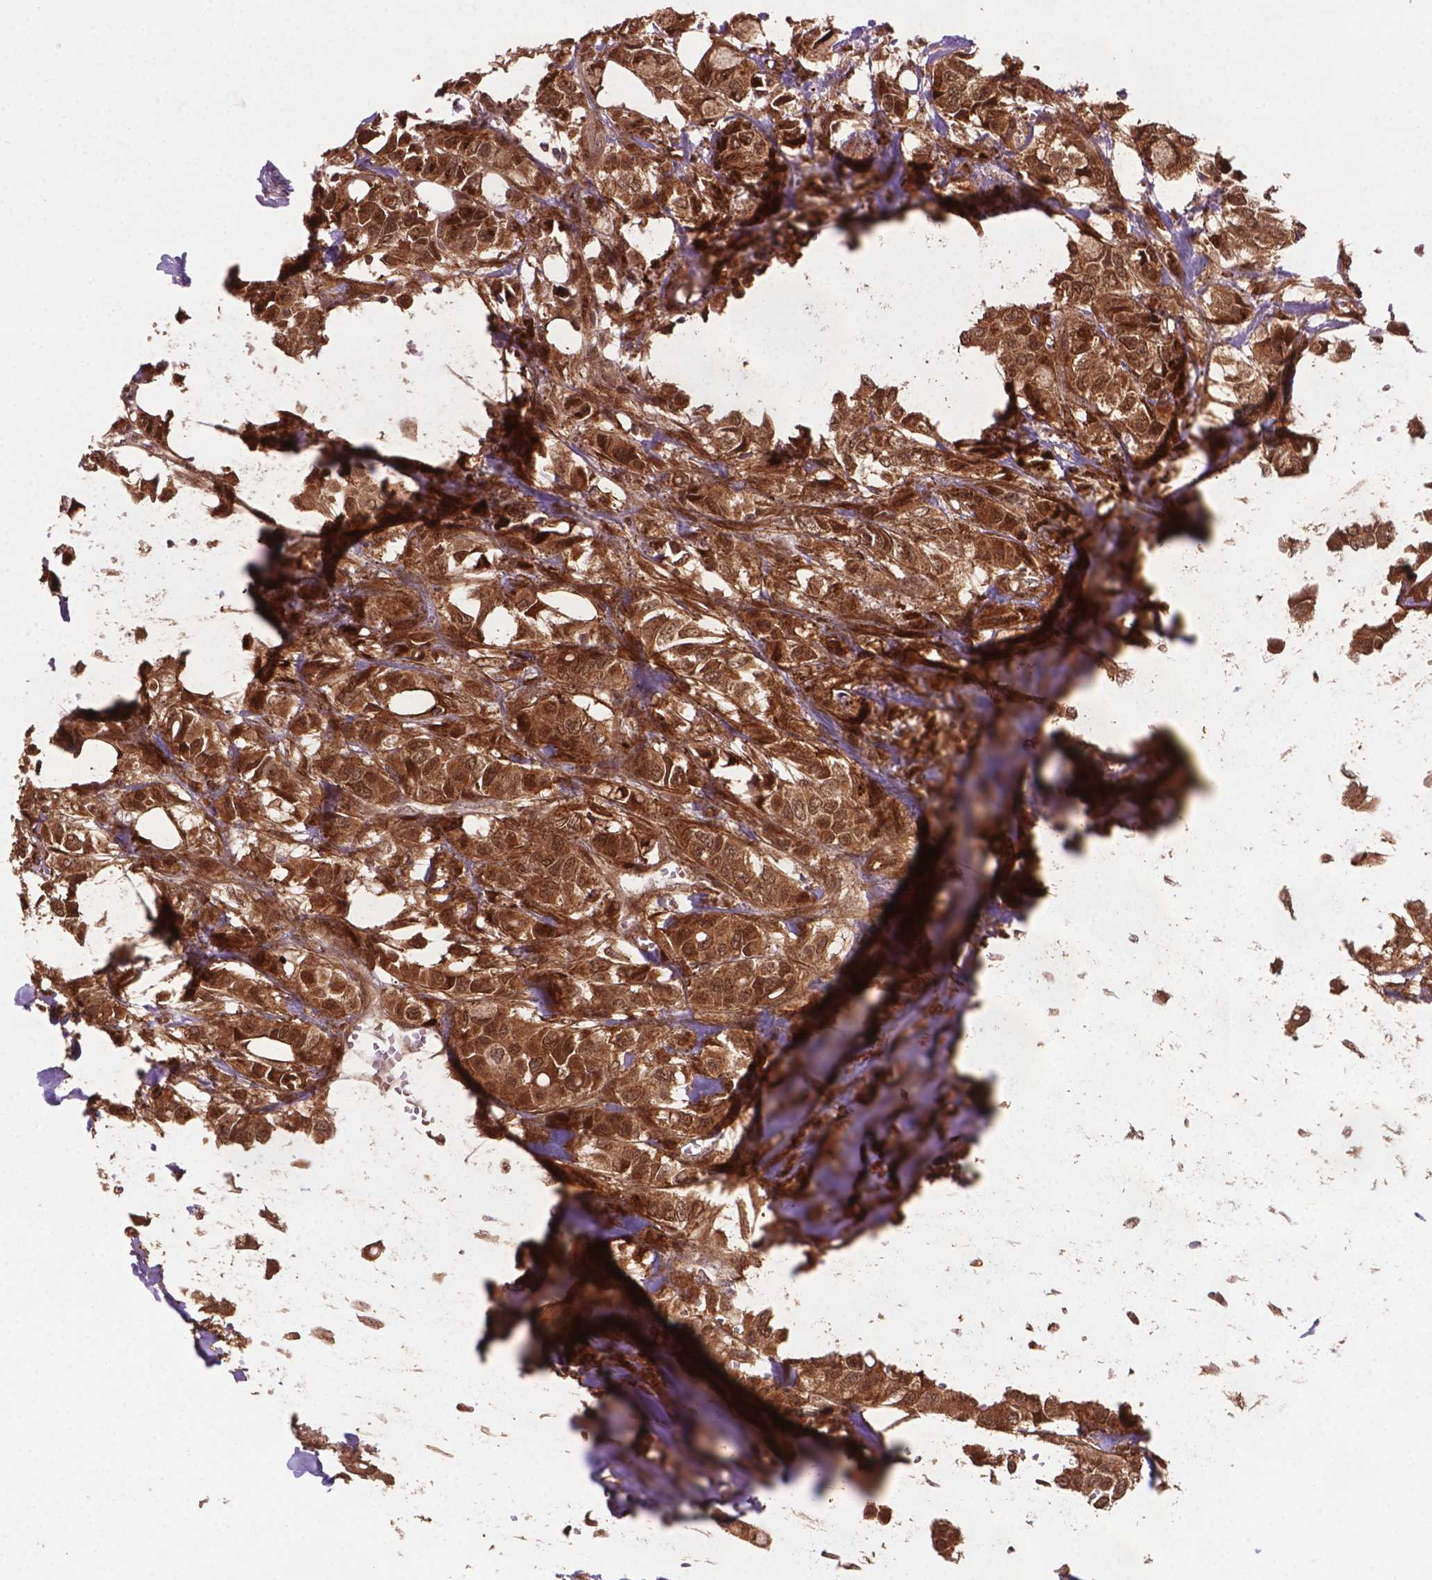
{"staining": {"intensity": "moderate", "quantity": ">75%", "location": "cytoplasmic/membranous,nuclear"}, "tissue": "breast cancer", "cell_type": "Tumor cells", "image_type": "cancer", "snomed": [{"axis": "morphology", "description": "Duct carcinoma"}, {"axis": "topography", "description": "Breast"}], "caption": "Tumor cells reveal moderate cytoplasmic/membranous and nuclear expression in approximately >75% of cells in breast cancer (infiltrating ductal carcinoma). (DAB IHC, brown staining for protein, blue staining for nuclei).", "gene": "PLIN3", "patient": {"sex": "female", "age": 85}}